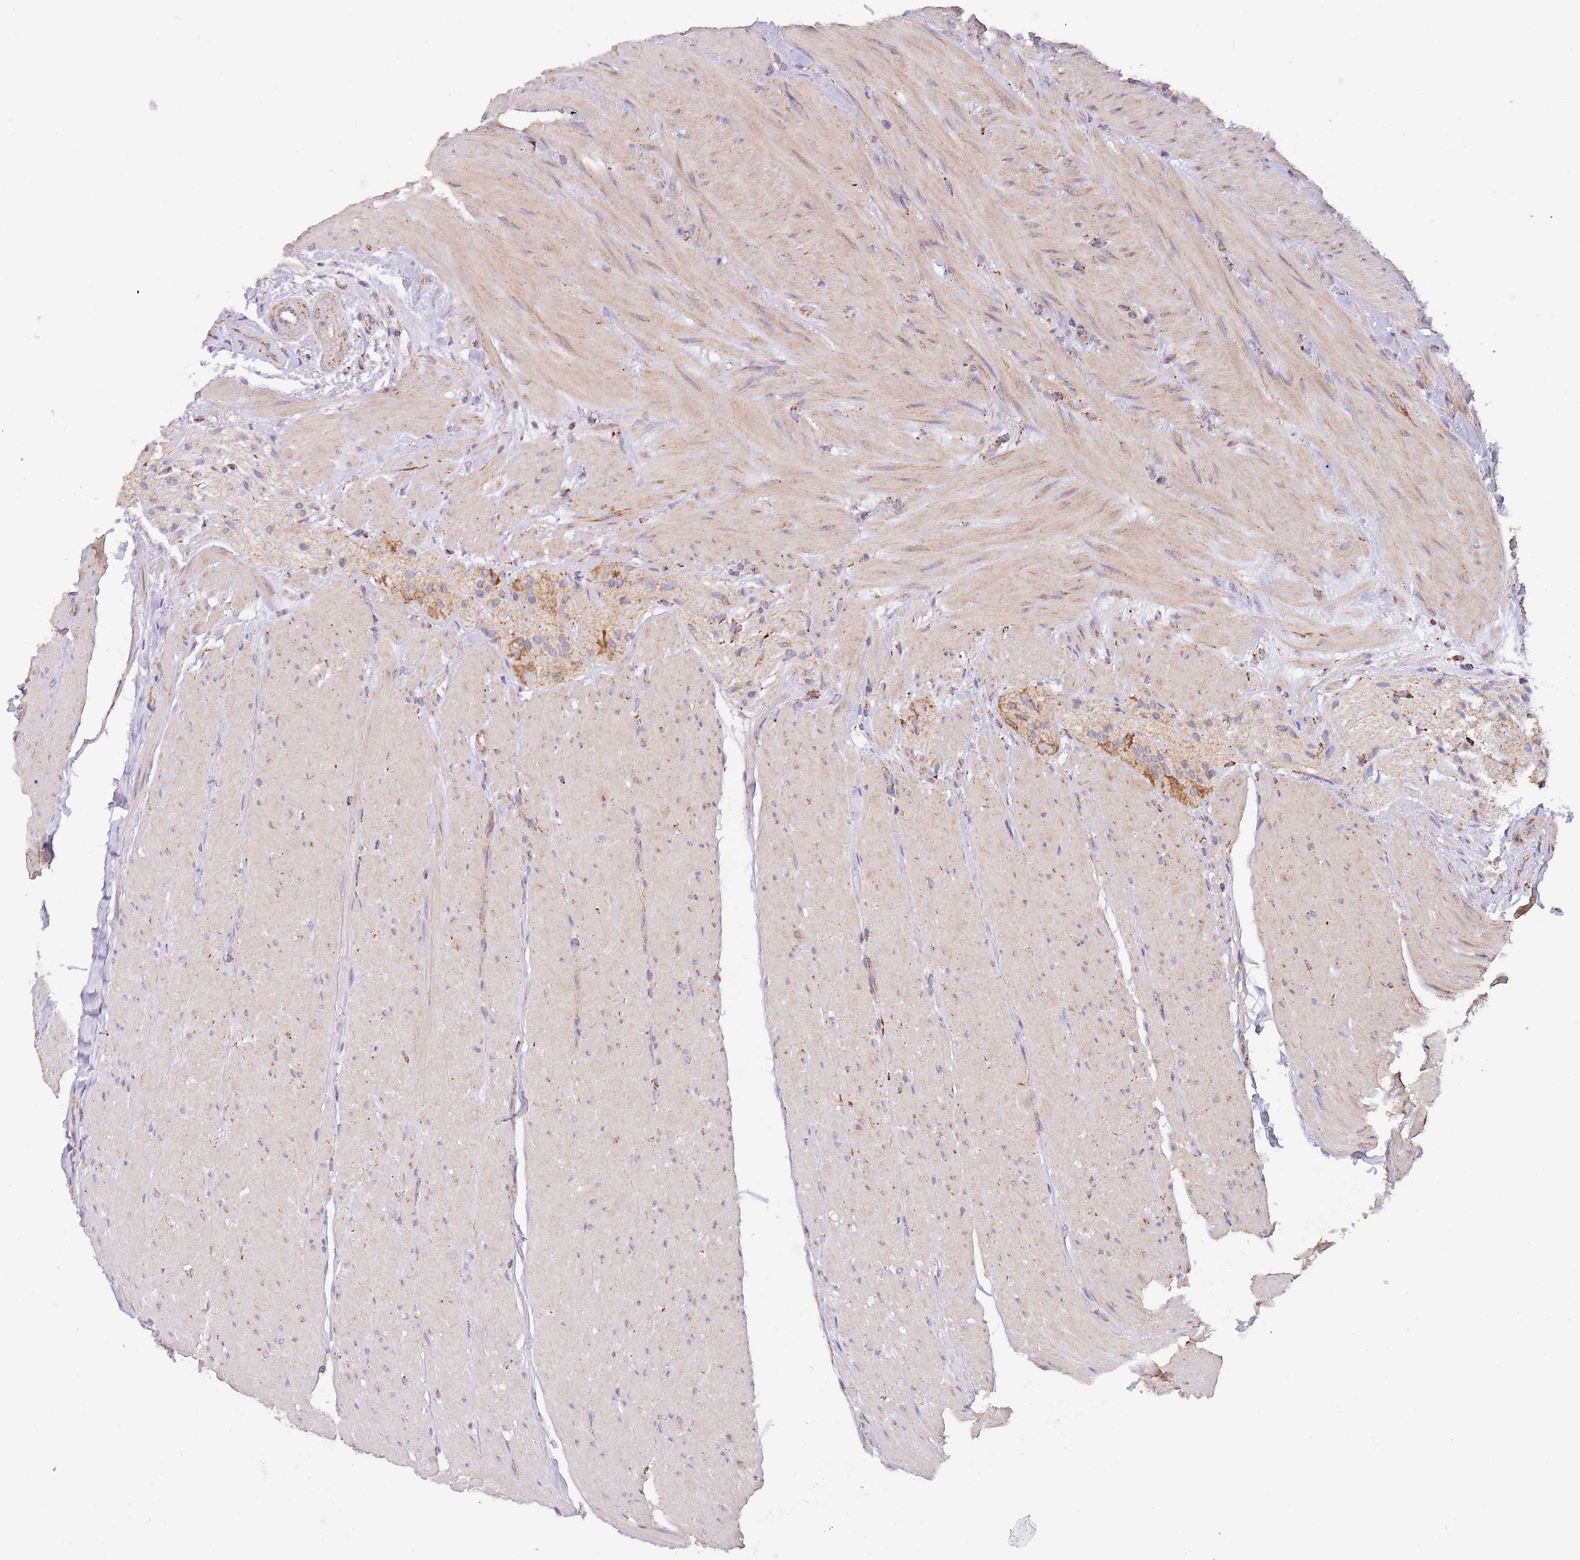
{"staining": {"intensity": "moderate", "quantity": ">75%", "location": "cytoplasmic/membranous"}, "tissue": "colon", "cell_type": "Endothelial cells", "image_type": "normal", "snomed": [{"axis": "morphology", "description": "Normal tissue, NOS"}, {"axis": "topography", "description": "Colon"}], "caption": "This is a histology image of immunohistochemistry (IHC) staining of unremarkable colon, which shows moderate expression in the cytoplasmic/membranous of endothelial cells.", "gene": "VPS16", "patient": {"sex": "female", "age": 82}}